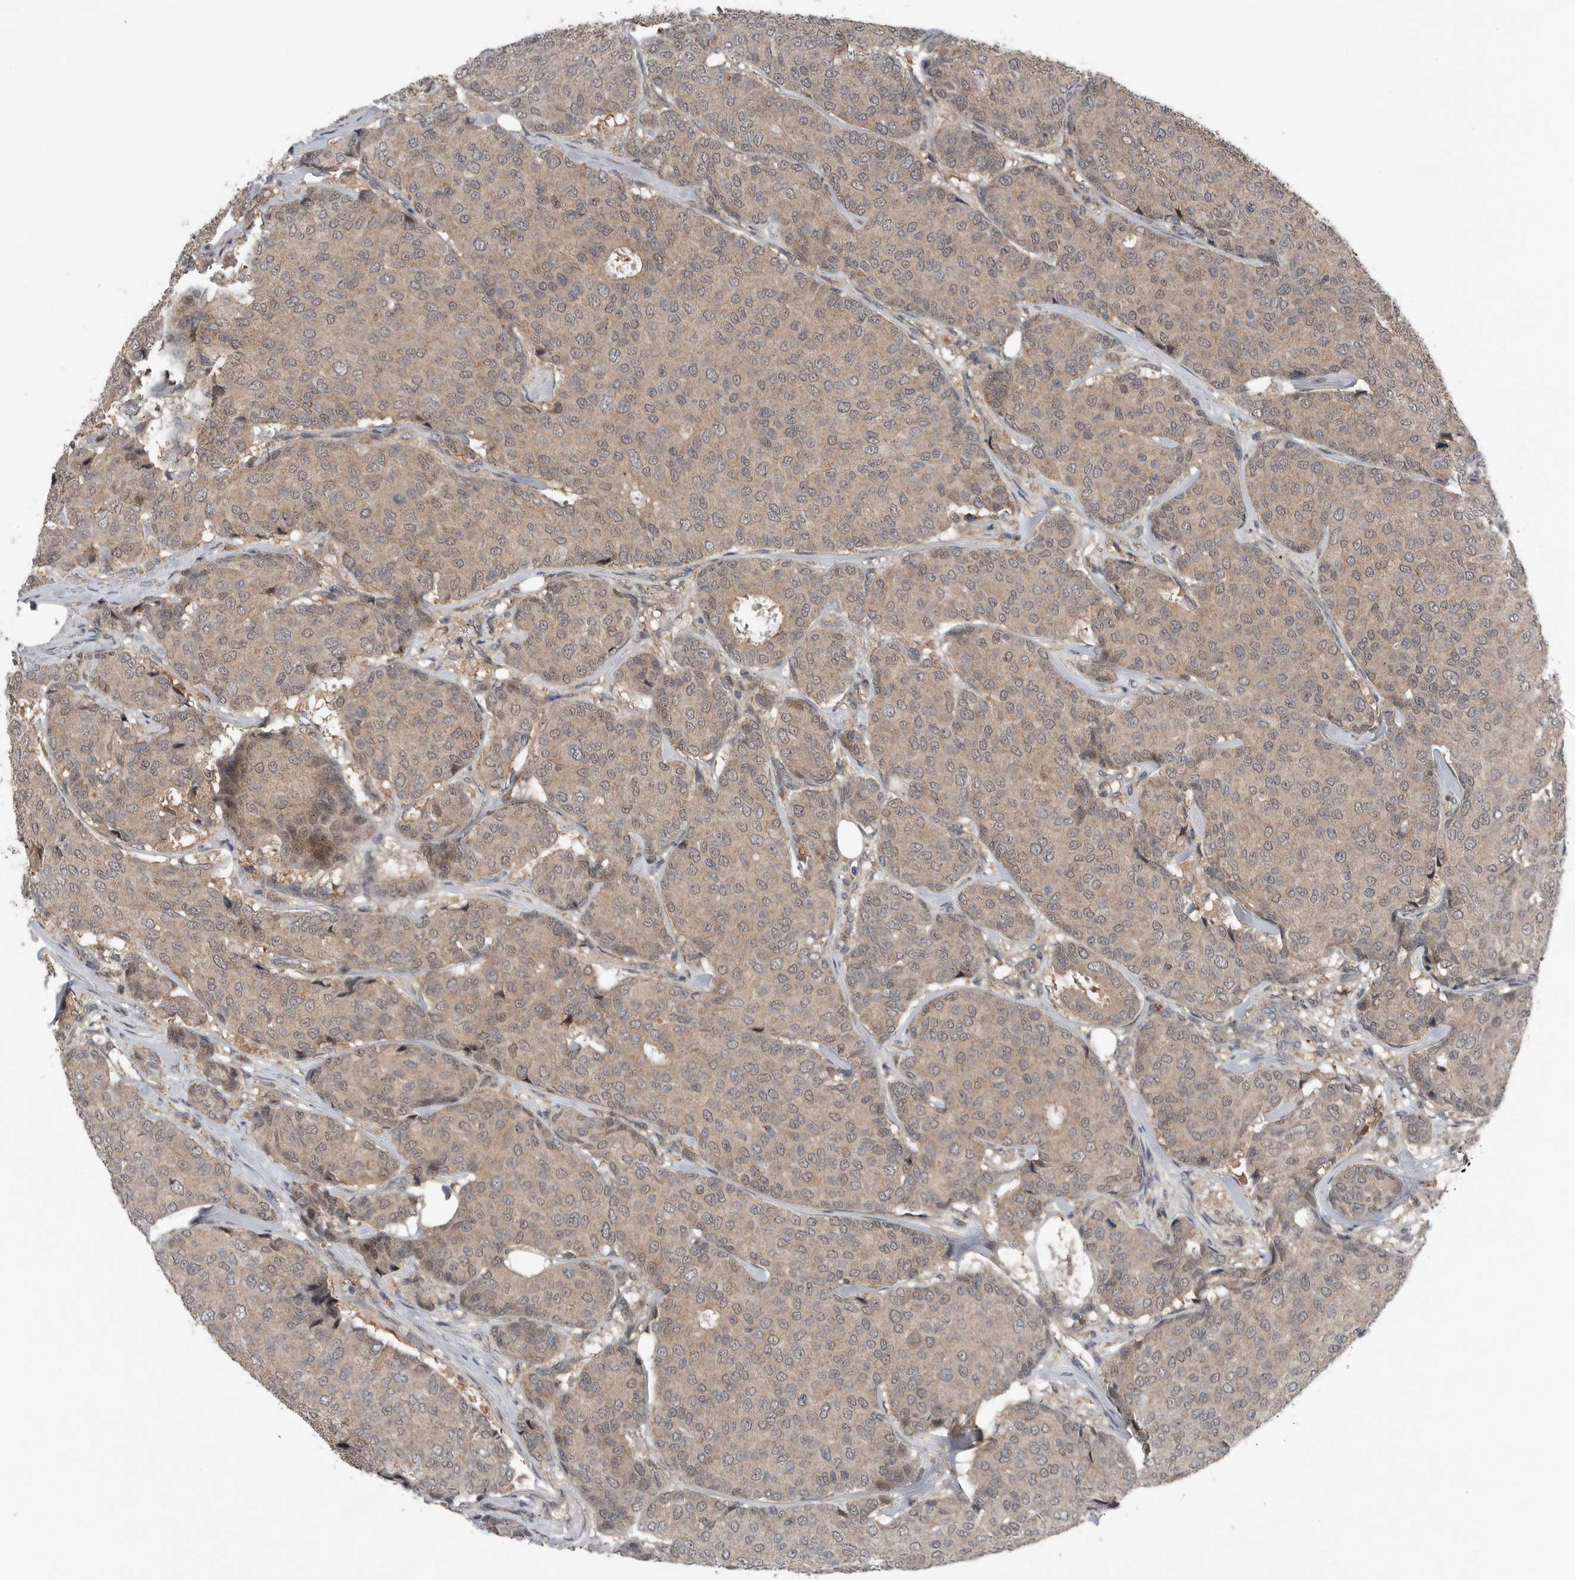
{"staining": {"intensity": "weak", "quantity": ">75%", "location": "cytoplasmic/membranous"}, "tissue": "breast cancer", "cell_type": "Tumor cells", "image_type": "cancer", "snomed": [{"axis": "morphology", "description": "Duct carcinoma"}, {"axis": "topography", "description": "Breast"}], "caption": "Breast infiltrating ductal carcinoma tissue displays weak cytoplasmic/membranous expression in approximately >75% of tumor cells, visualized by immunohistochemistry.", "gene": "SCP2", "patient": {"sex": "female", "age": 75}}